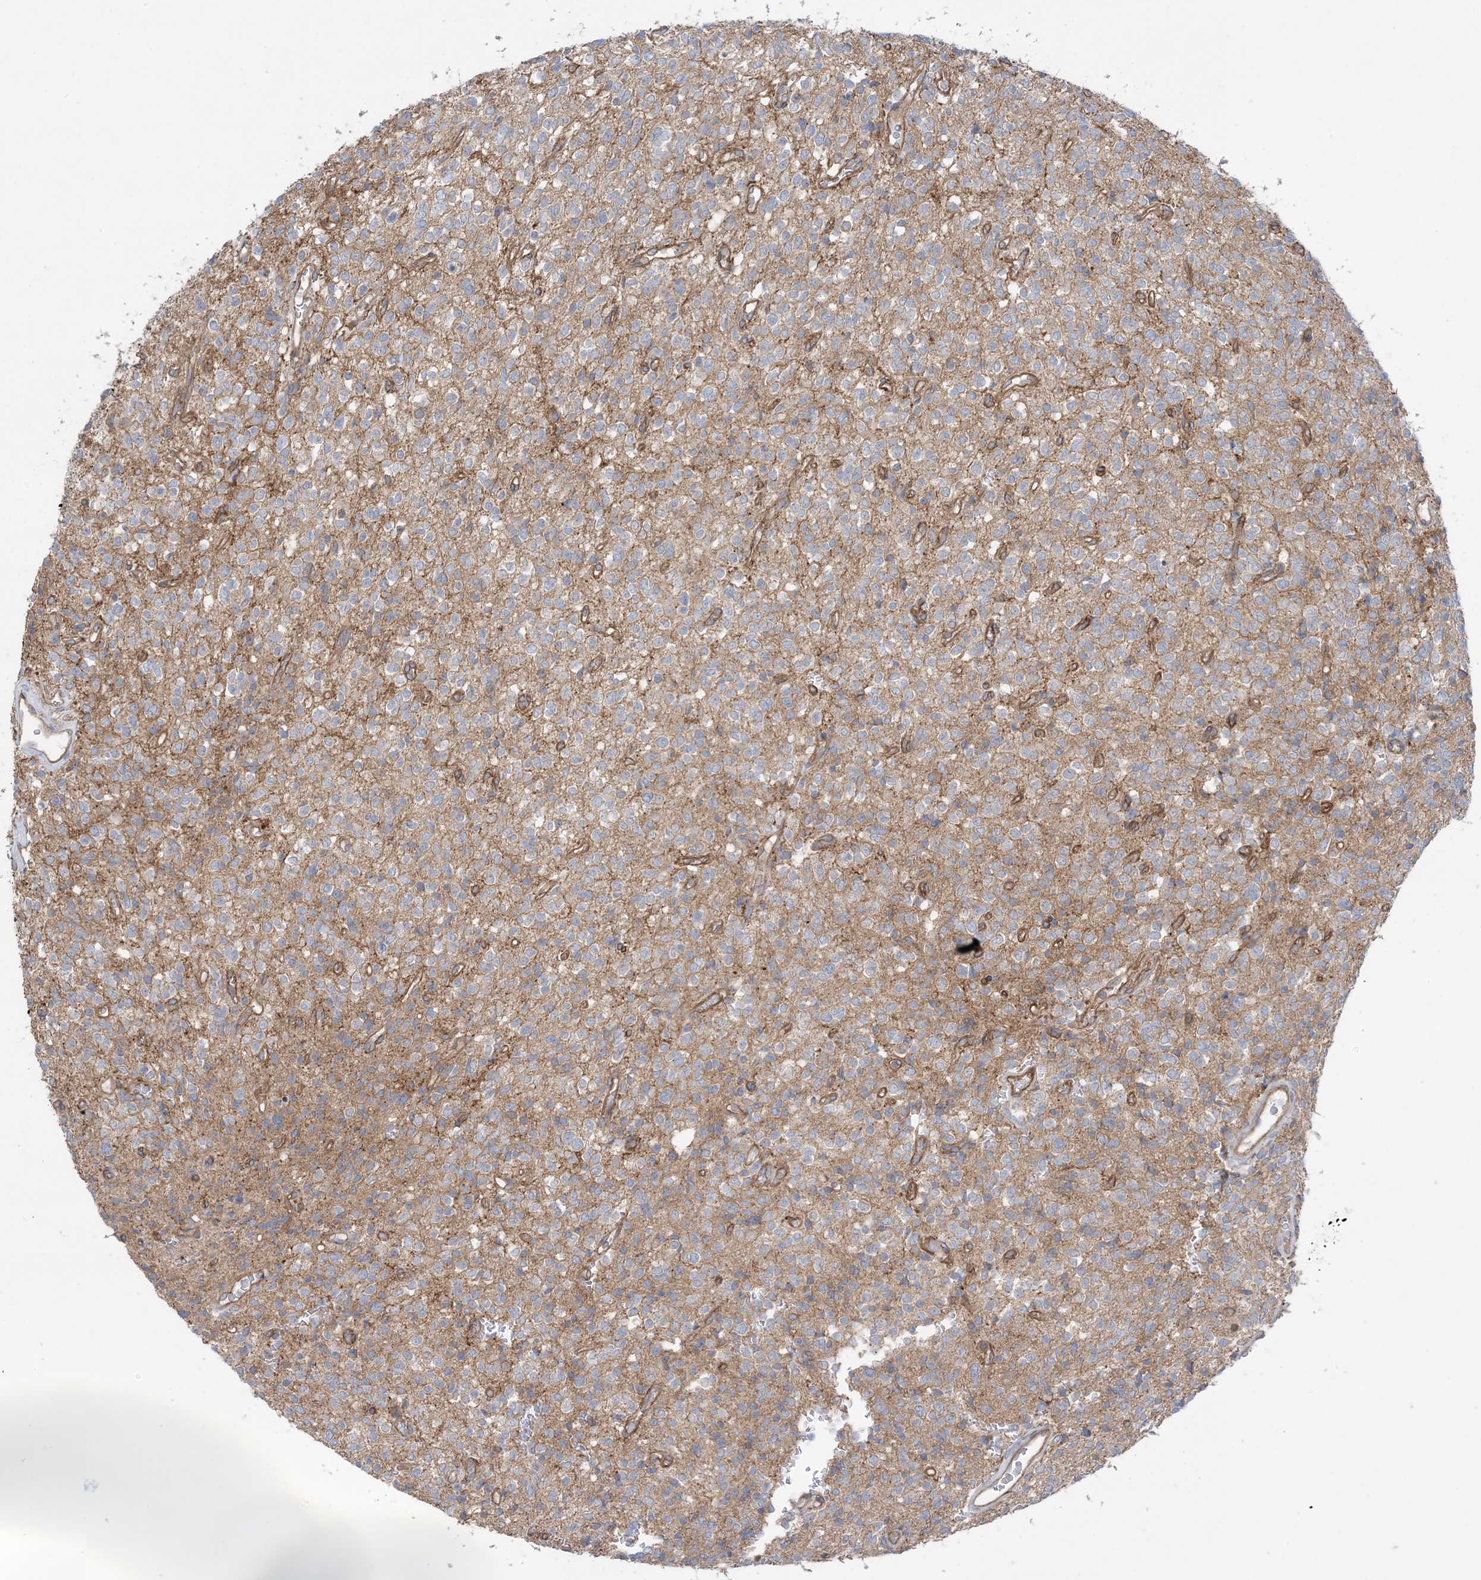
{"staining": {"intensity": "weak", "quantity": "25%-75%", "location": "cytoplasmic/membranous"}, "tissue": "glioma", "cell_type": "Tumor cells", "image_type": "cancer", "snomed": [{"axis": "morphology", "description": "Glioma, malignant, High grade"}, {"axis": "topography", "description": "Brain"}], "caption": "Protein staining by immunohistochemistry (IHC) reveals weak cytoplasmic/membranous expression in about 25%-75% of tumor cells in high-grade glioma (malignant). The protein is stained brown, and the nuclei are stained in blue (DAB (3,3'-diaminobenzidine) IHC with brightfield microscopy, high magnification).", "gene": "CCNY", "patient": {"sex": "male", "age": 34}}